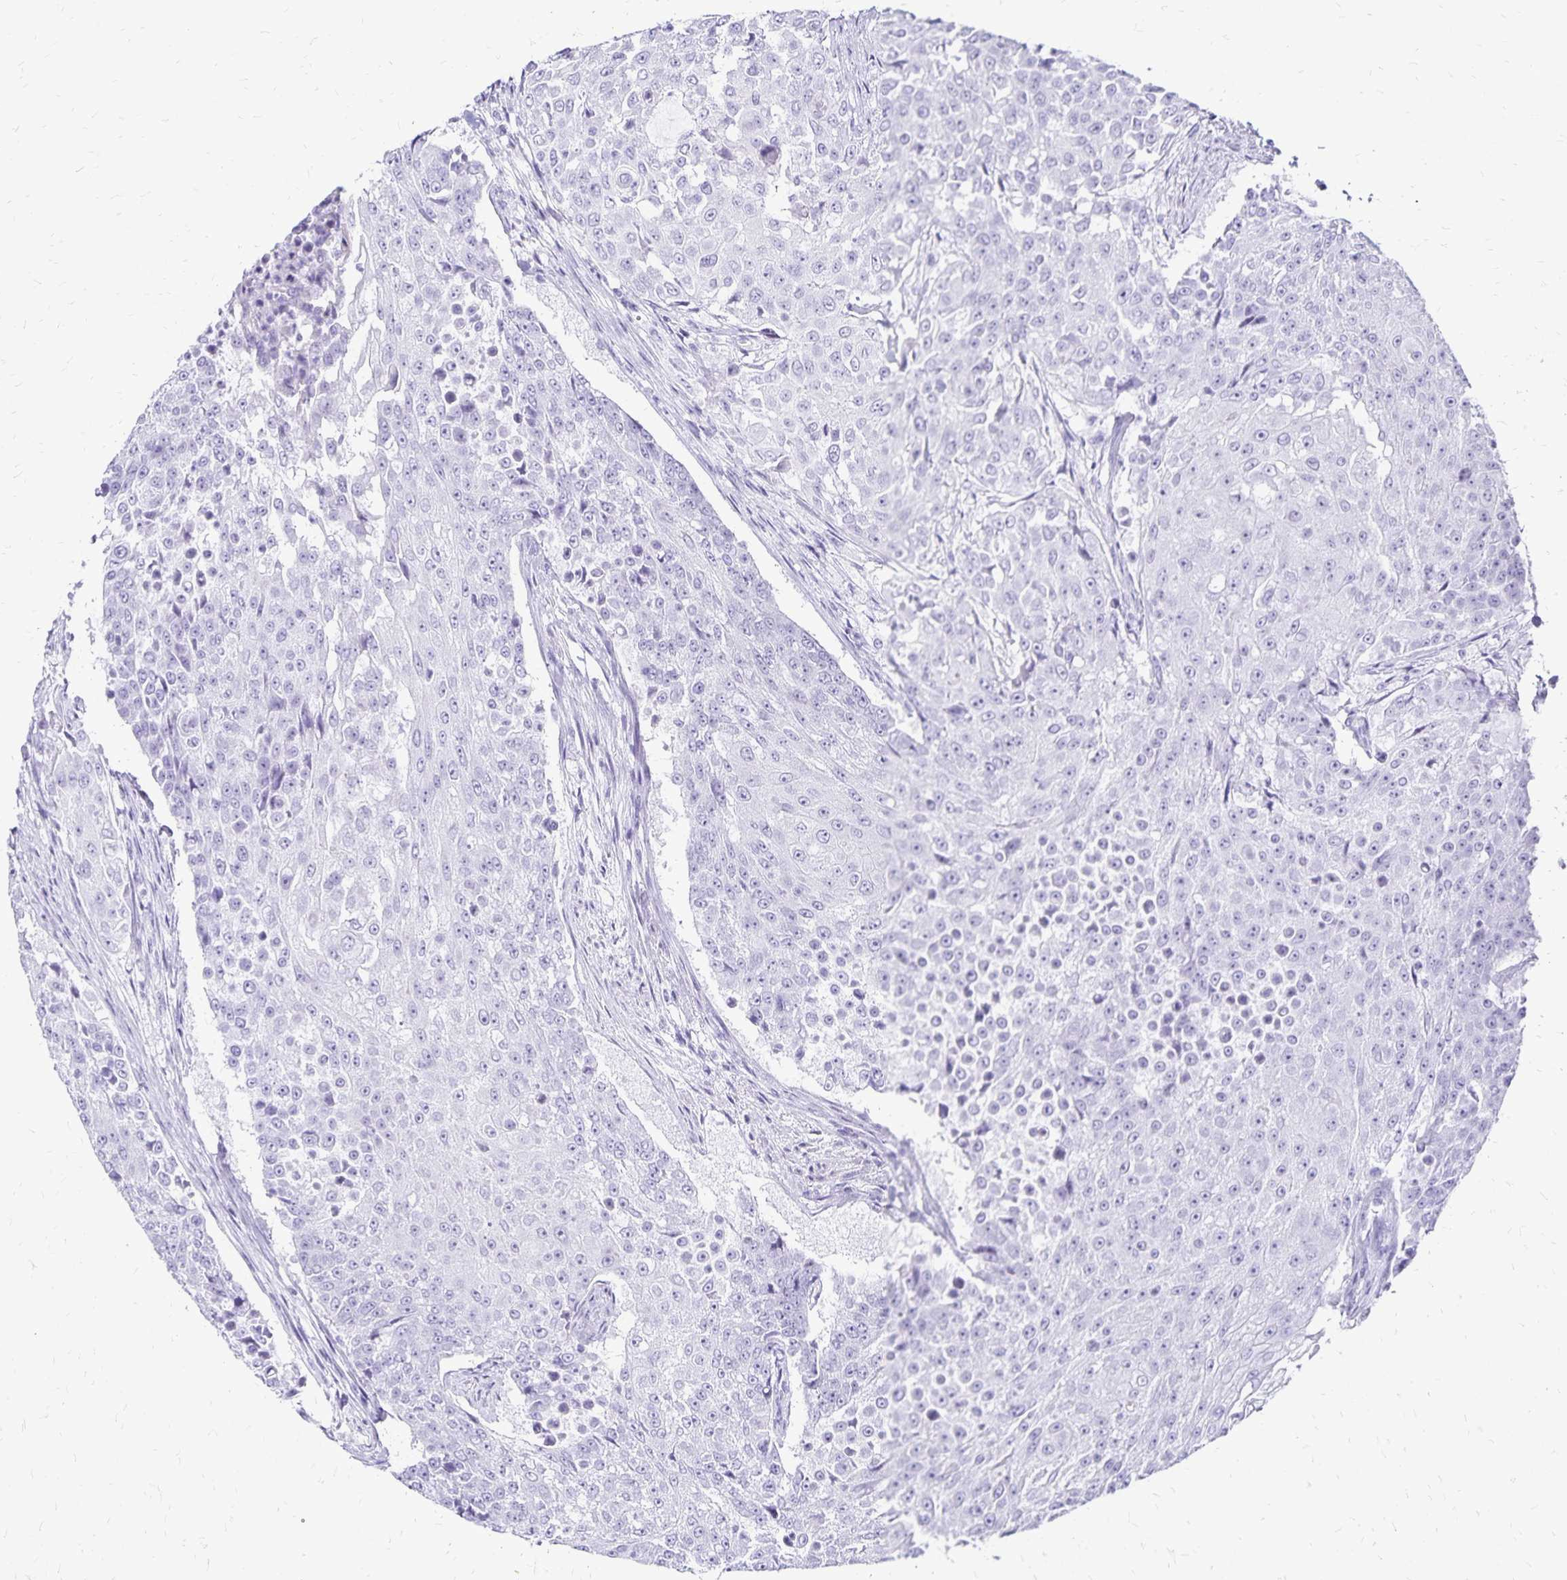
{"staining": {"intensity": "negative", "quantity": "none", "location": "none"}, "tissue": "urothelial cancer", "cell_type": "Tumor cells", "image_type": "cancer", "snomed": [{"axis": "morphology", "description": "Urothelial carcinoma, High grade"}, {"axis": "topography", "description": "Urinary bladder"}], "caption": "This is an IHC histopathology image of high-grade urothelial carcinoma. There is no positivity in tumor cells.", "gene": "LIN28B", "patient": {"sex": "female", "age": 63}}